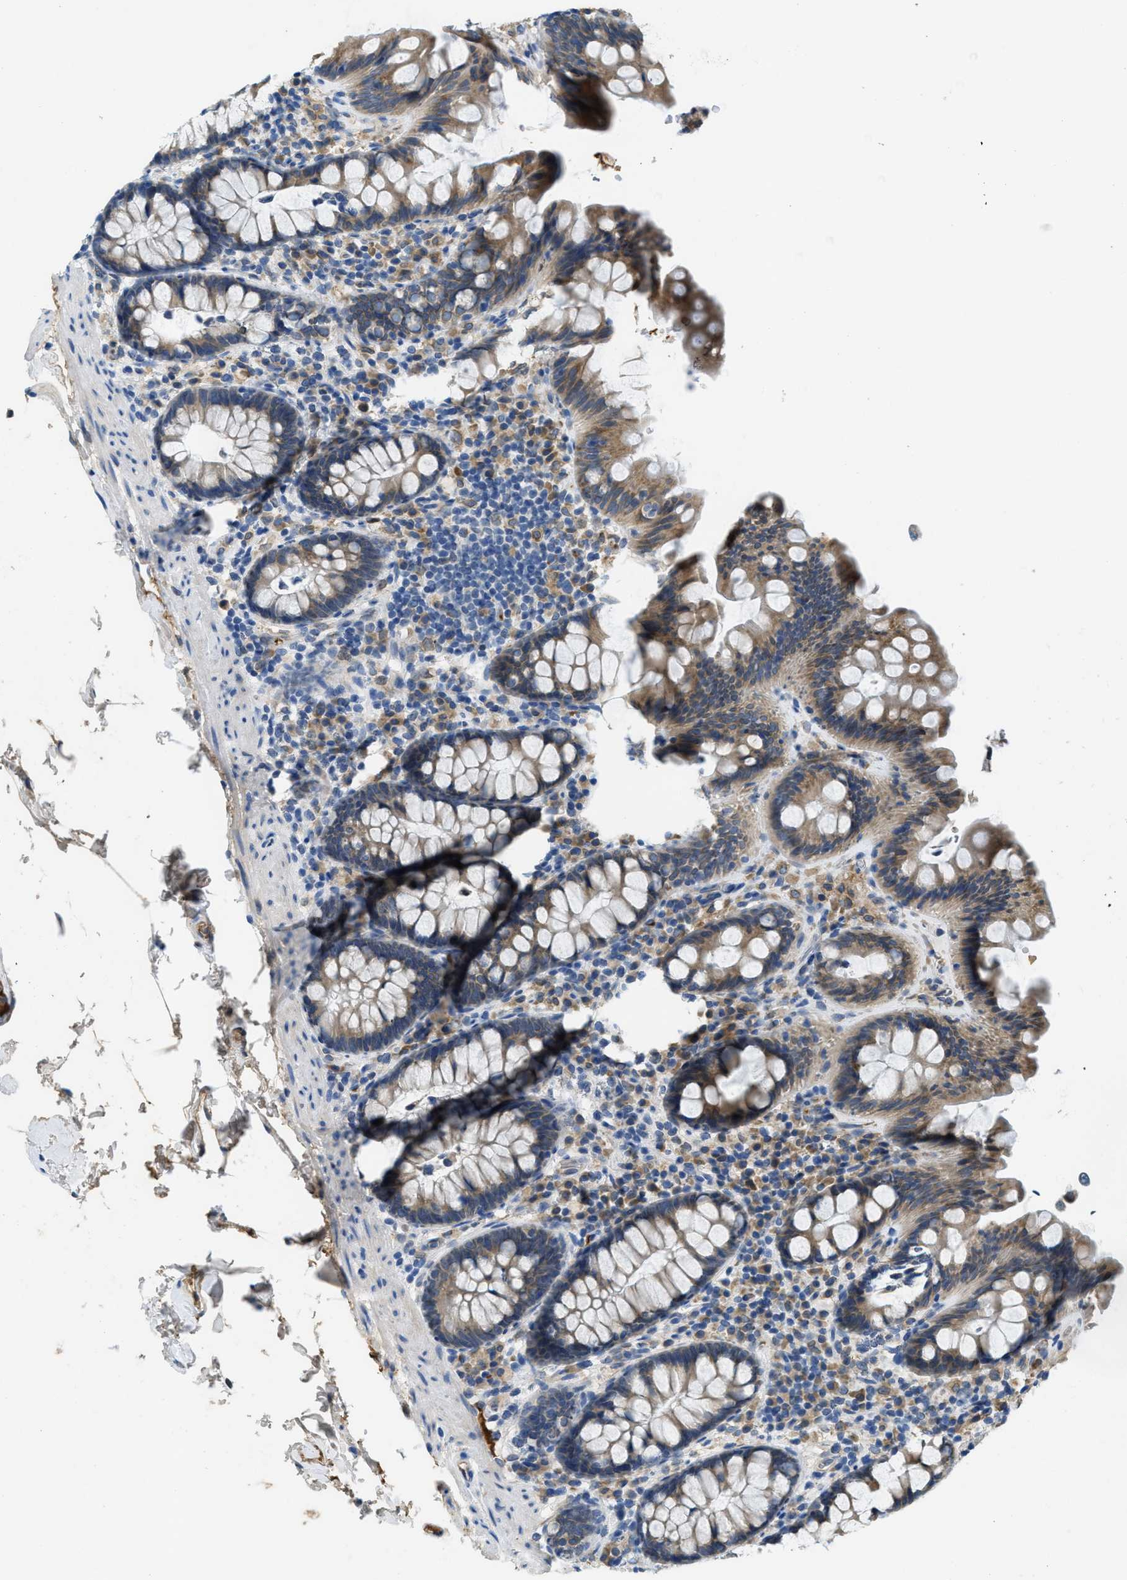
{"staining": {"intensity": "negative", "quantity": "none", "location": "none"}, "tissue": "colon", "cell_type": "Endothelial cells", "image_type": "normal", "snomed": [{"axis": "morphology", "description": "Normal tissue, NOS"}, {"axis": "topography", "description": "Colon"}], "caption": "Immunohistochemical staining of benign colon reveals no significant staining in endothelial cells.", "gene": "MPDU1", "patient": {"sex": "female", "age": 80}}